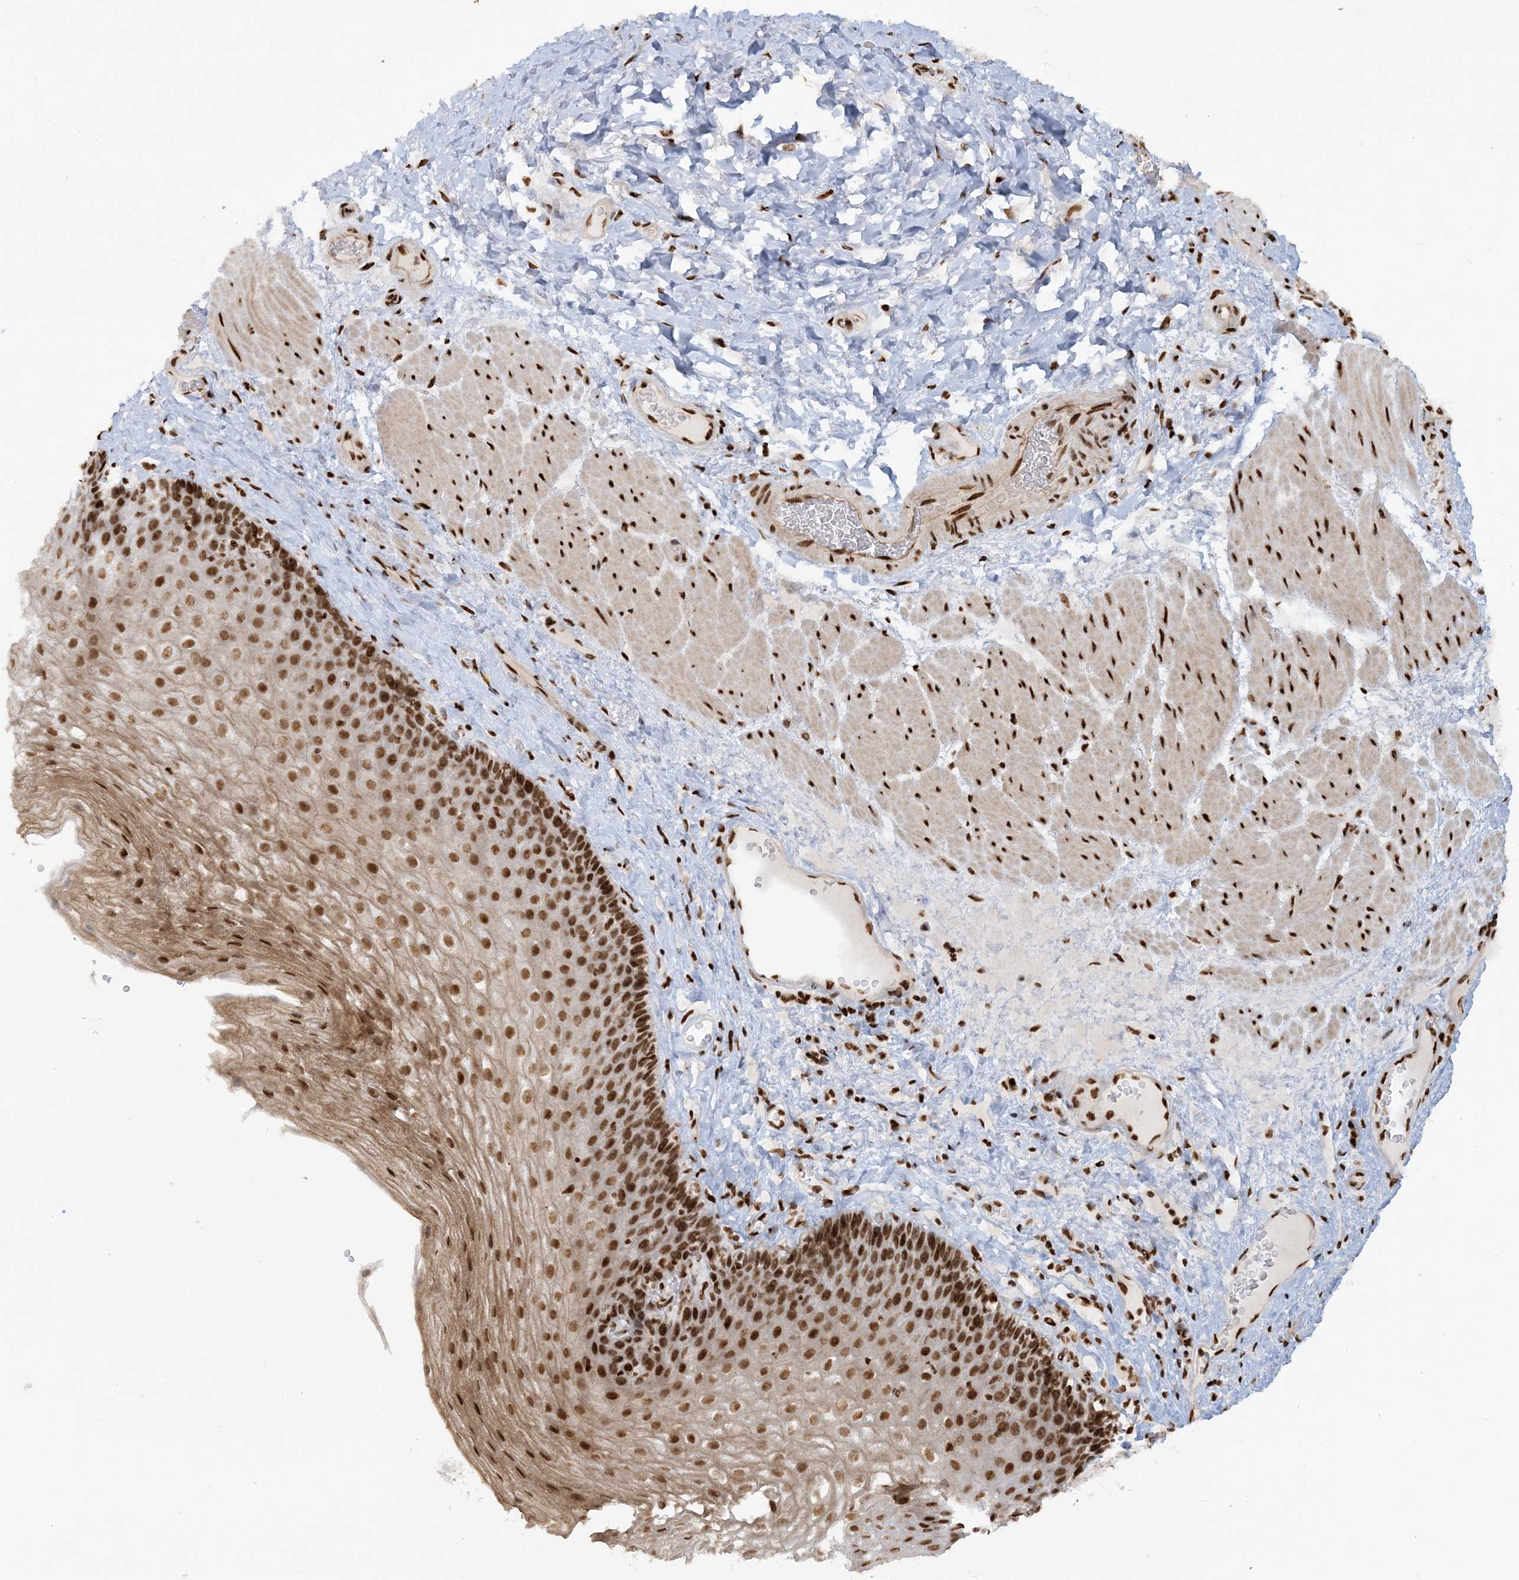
{"staining": {"intensity": "strong", "quantity": ">75%", "location": "nuclear"}, "tissue": "esophagus", "cell_type": "Squamous epithelial cells", "image_type": "normal", "snomed": [{"axis": "morphology", "description": "Normal tissue, NOS"}, {"axis": "topography", "description": "Esophagus"}], "caption": "Brown immunohistochemical staining in unremarkable esophagus shows strong nuclear expression in approximately >75% of squamous epithelial cells.", "gene": "DELE1", "patient": {"sex": "female", "age": 66}}